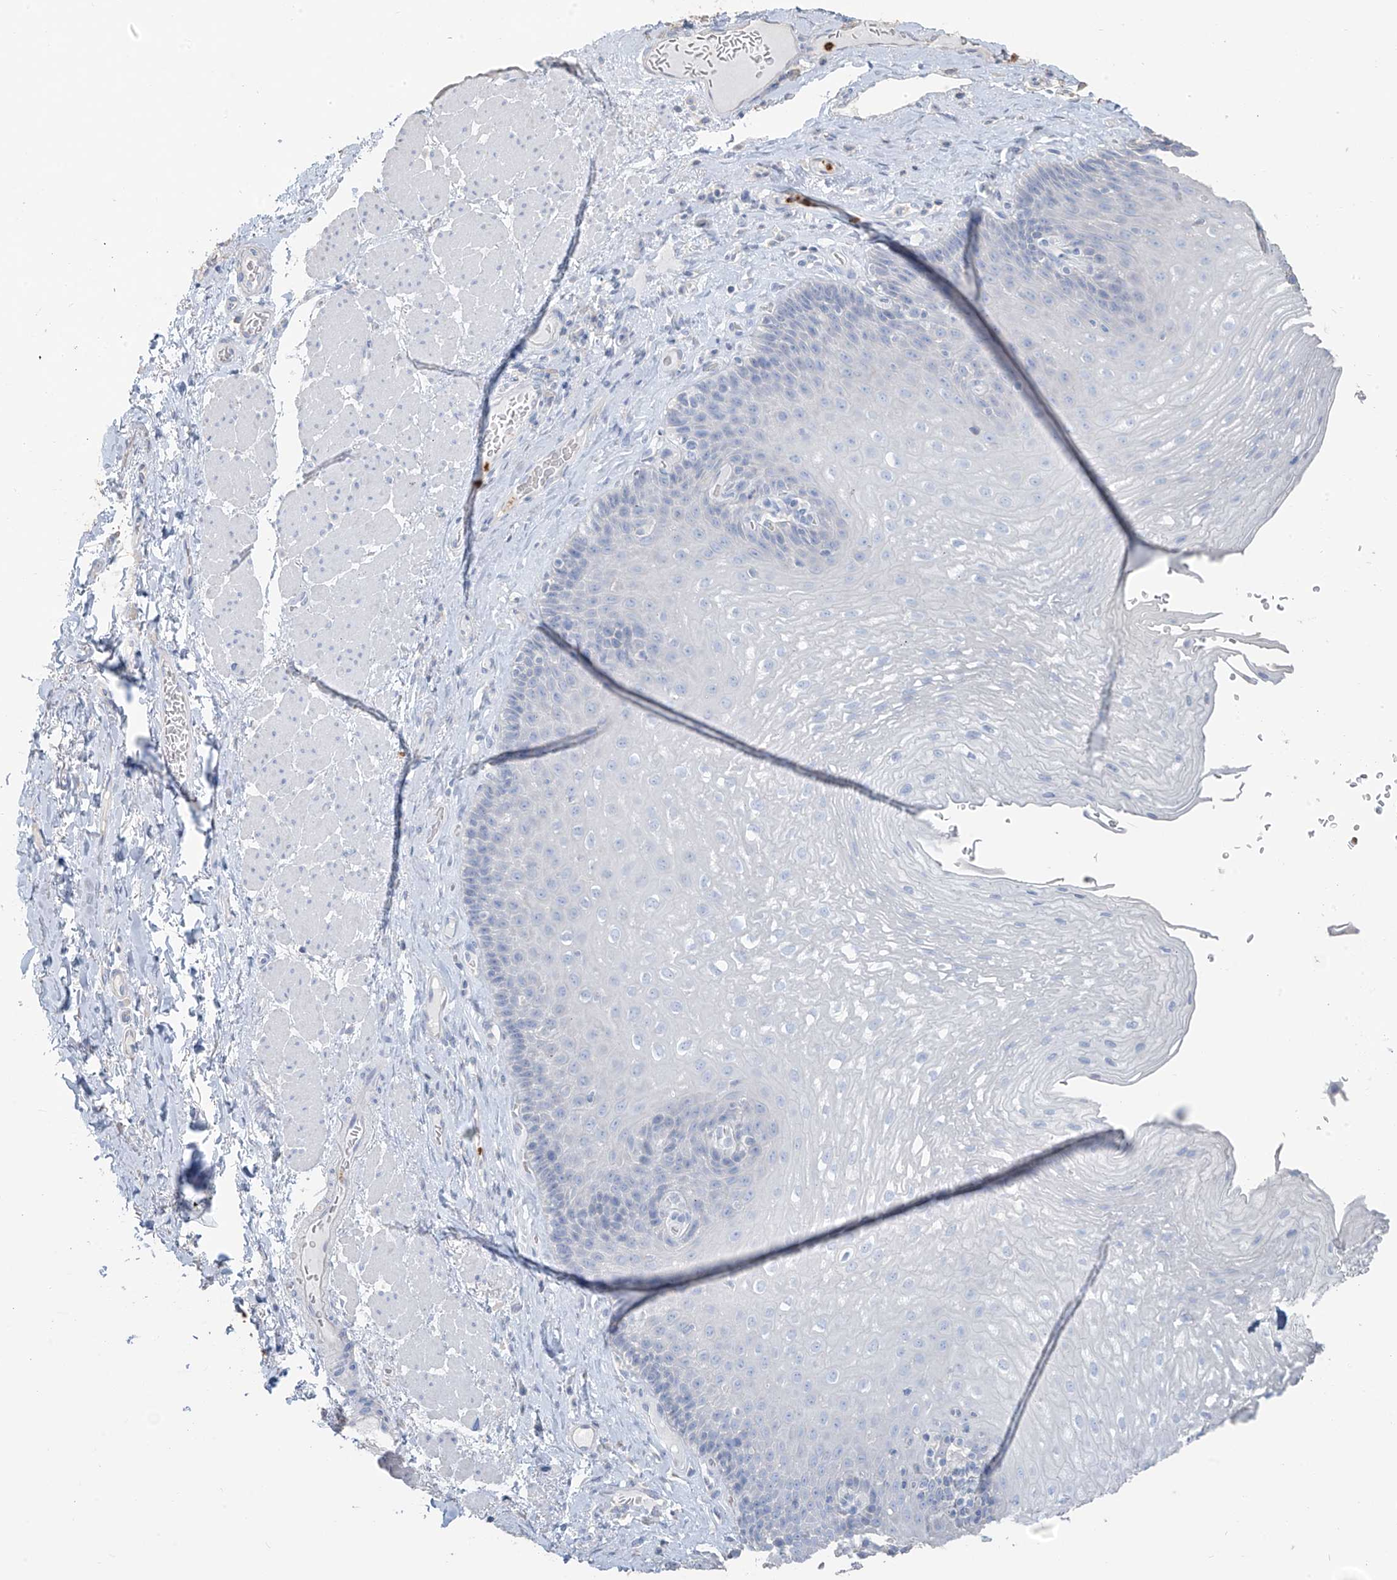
{"staining": {"intensity": "negative", "quantity": "none", "location": "none"}, "tissue": "esophagus", "cell_type": "Squamous epithelial cells", "image_type": "normal", "snomed": [{"axis": "morphology", "description": "Normal tissue, NOS"}, {"axis": "topography", "description": "Esophagus"}], "caption": "Squamous epithelial cells show no significant staining in unremarkable esophagus. The staining was performed using DAB (3,3'-diaminobenzidine) to visualize the protein expression in brown, while the nuclei were stained in blue with hematoxylin (Magnification: 20x).", "gene": "PAFAH1B3", "patient": {"sex": "female", "age": 66}}